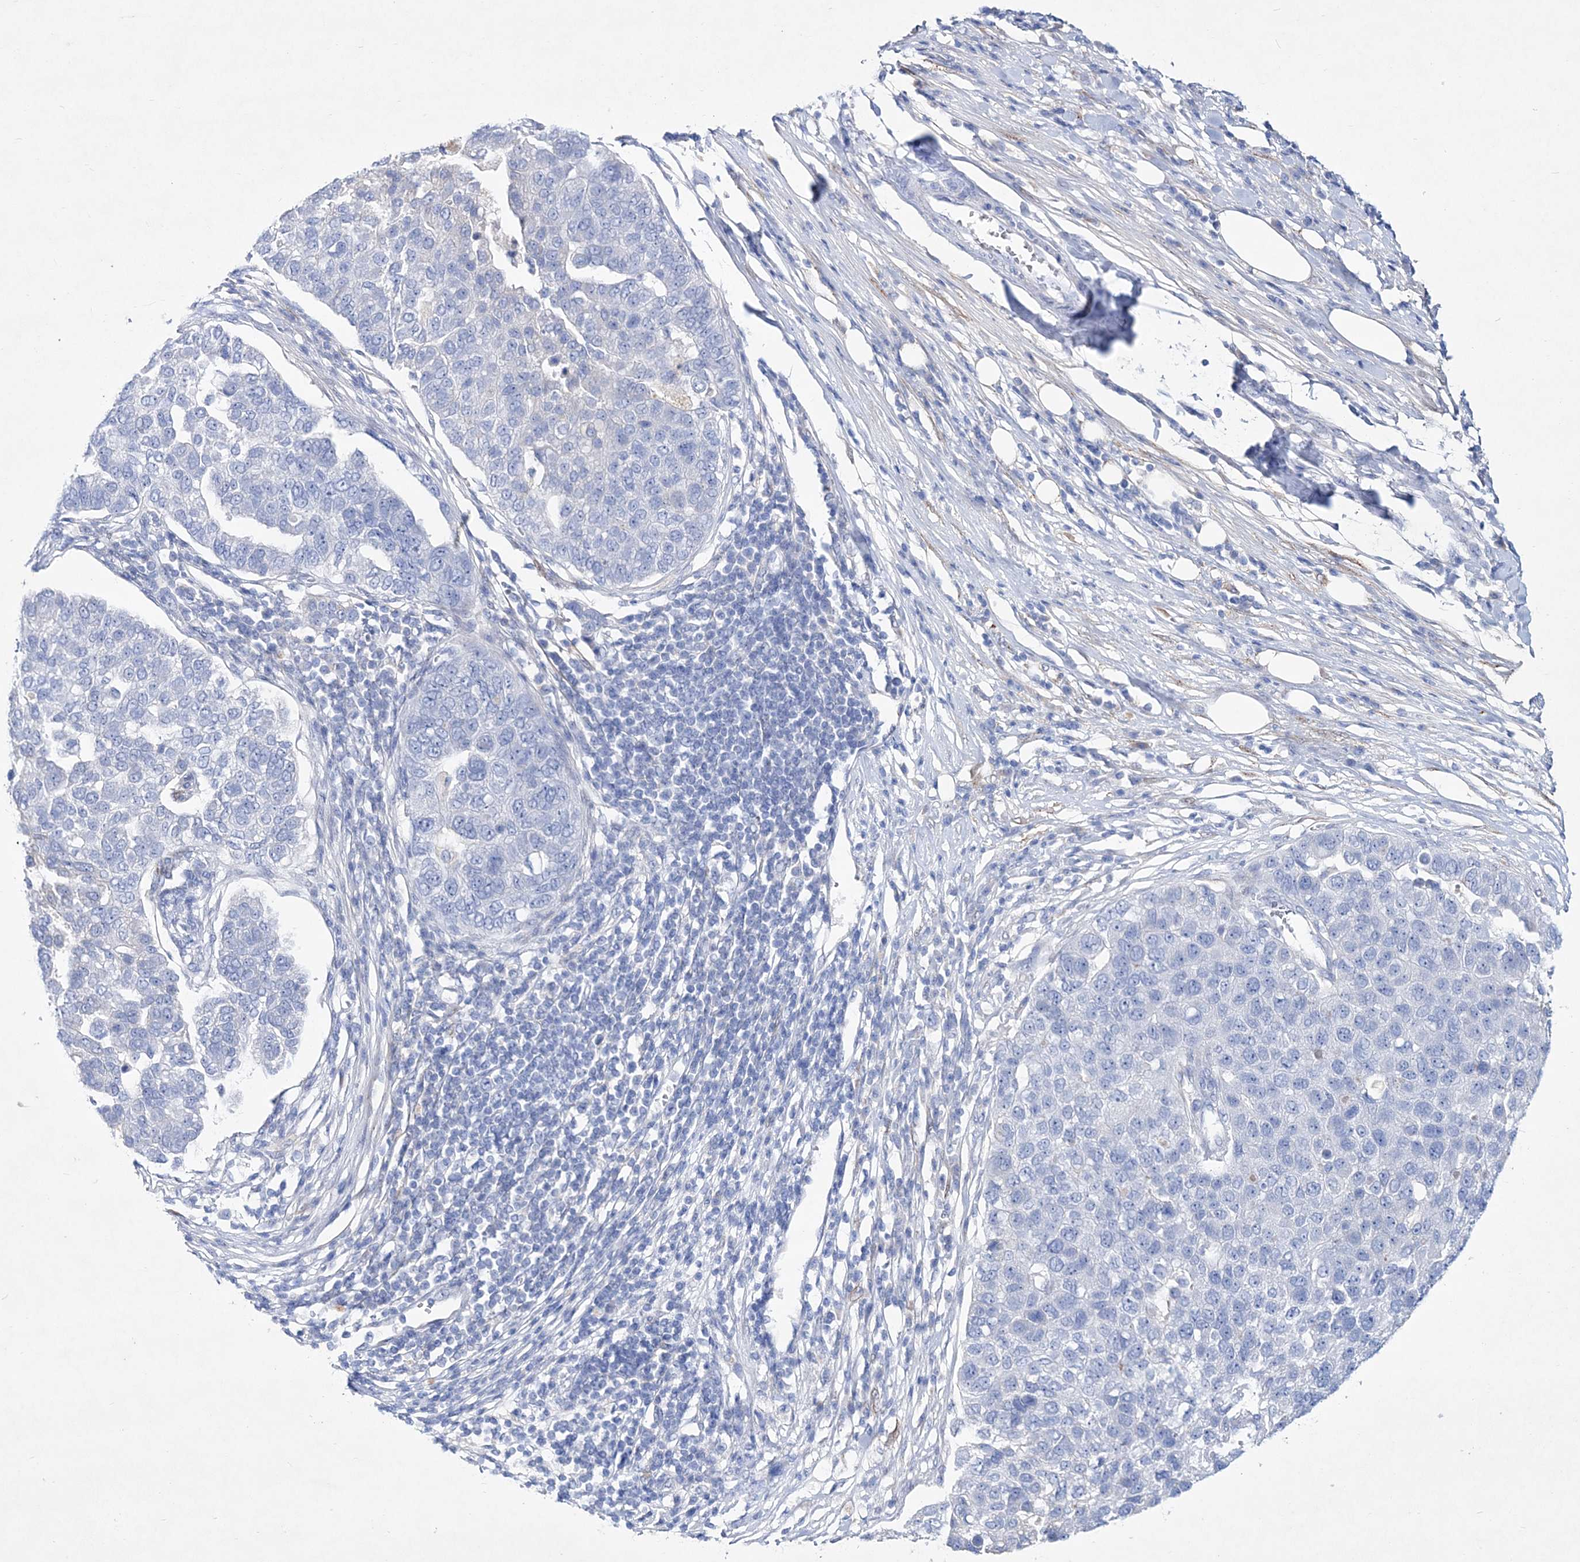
{"staining": {"intensity": "negative", "quantity": "none", "location": "none"}, "tissue": "pancreatic cancer", "cell_type": "Tumor cells", "image_type": "cancer", "snomed": [{"axis": "morphology", "description": "Adenocarcinoma, NOS"}, {"axis": "topography", "description": "Pancreas"}], "caption": "DAB immunohistochemical staining of human adenocarcinoma (pancreatic) demonstrates no significant staining in tumor cells.", "gene": "SPINK7", "patient": {"sex": "female", "age": 61}}